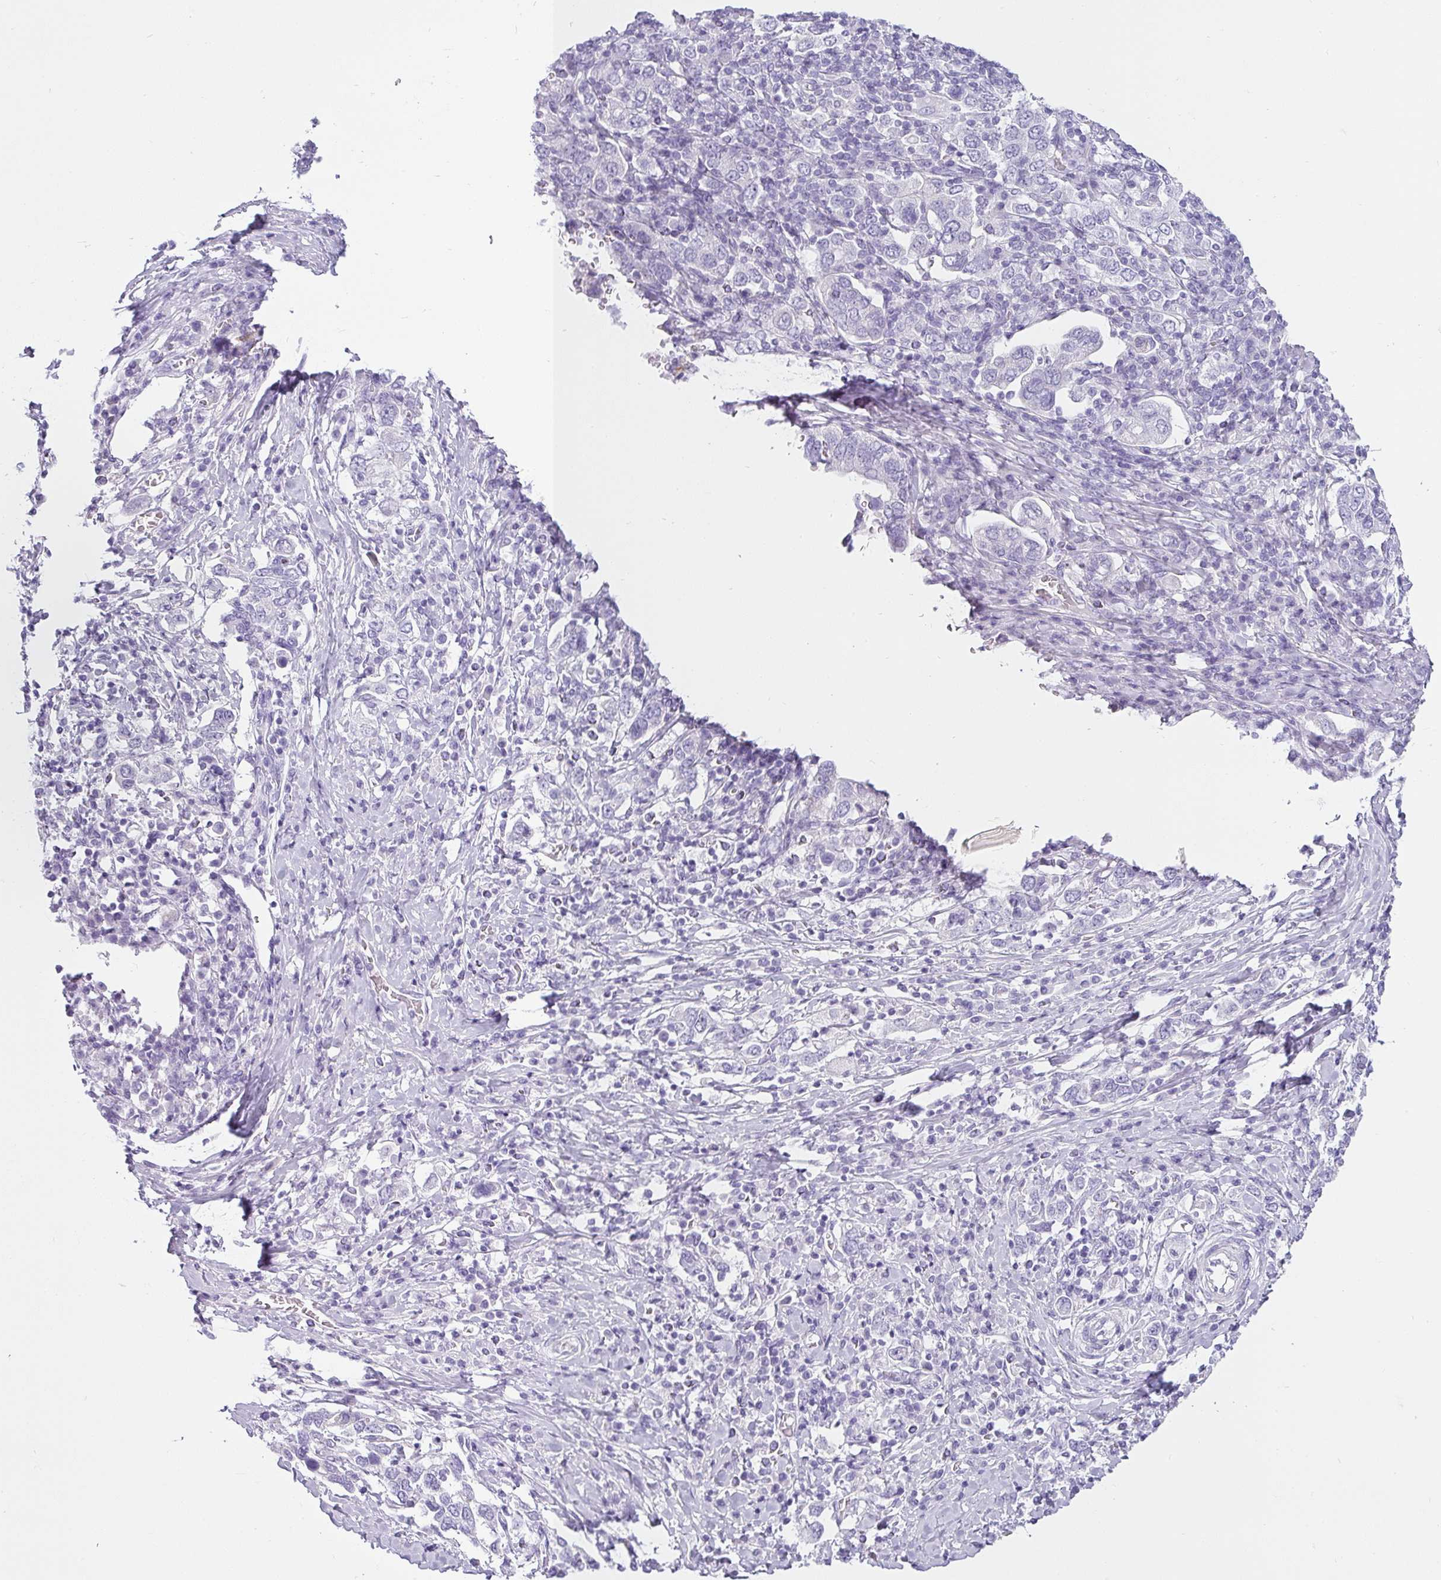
{"staining": {"intensity": "negative", "quantity": "none", "location": "none"}, "tissue": "stomach cancer", "cell_type": "Tumor cells", "image_type": "cancer", "snomed": [{"axis": "morphology", "description": "Adenocarcinoma, NOS"}, {"axis": "topography", "description": "Stomach, upper"}, {"axis": "topography", "description": "Stomach"}], "caption": "High power microscopy histopathology image of an immunohistochemistry (IHC) histopathology image of stomach cancer (adenocarcinoma), revealing no significant staining in tumor cells.", "gene": "VCY1B", "patient": {"sex": "male", "age": 62}}